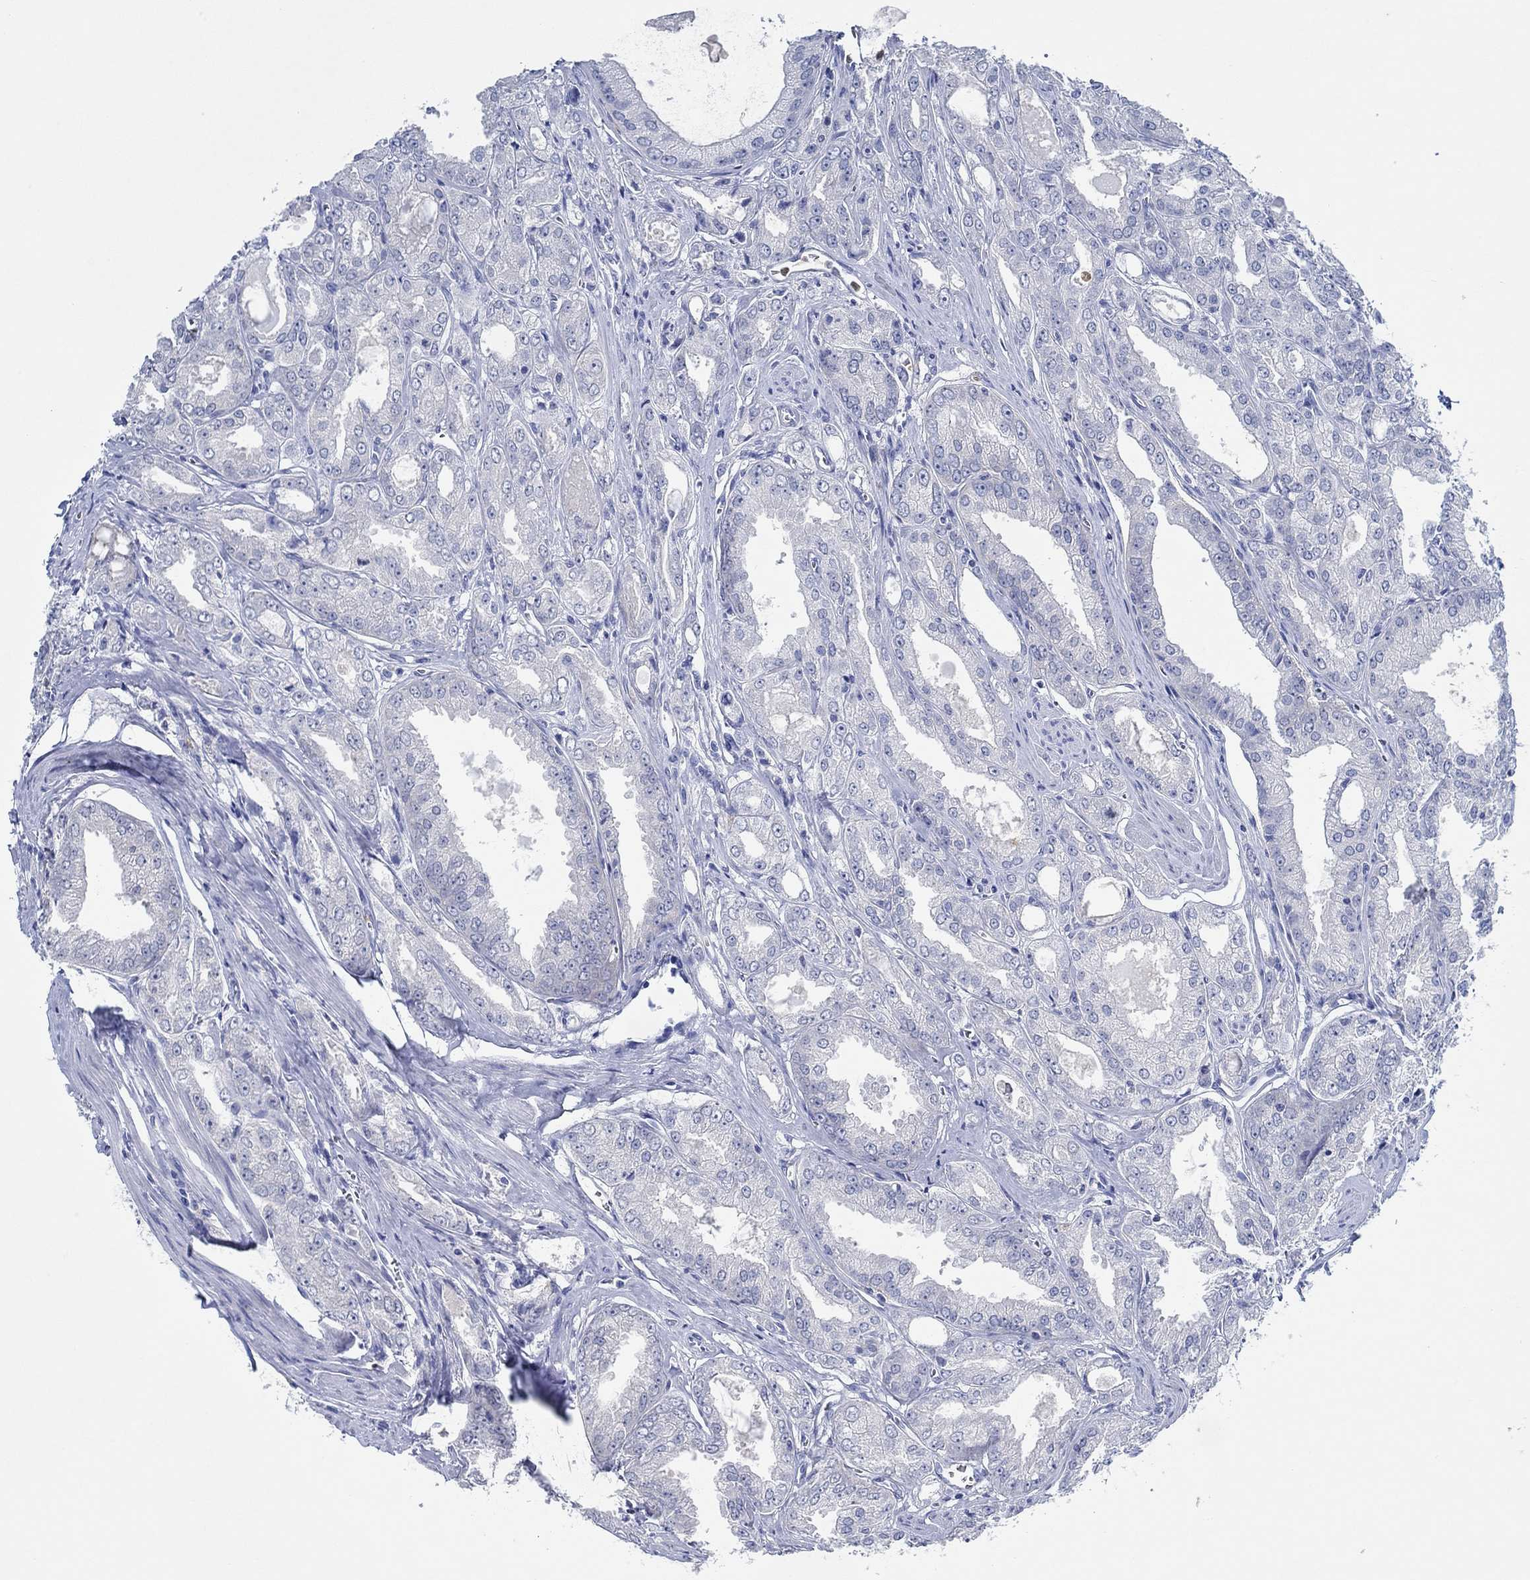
{"staining": {"intensity": "negative", "quantity": "none", "location": "none"}, "tissue": "prostate cancer", "cell_type": "Tumor cells", "image_type": "cancer", "snomed": [{"axis": "morphology", "description": "Adenocarcinoma, NOS"}, {"axis": "morphology", "description": "Adenocarcinoma, High grade"}, {"axis": "topography", "description": "Prostate"}], "caption": "Image shows no significant protein expression in tumor cells of adenocarcinoma (high-grade) (prostate). (IHC, brightfield microscopy, high magnification).", "gene": "ZNF671", "patient": {"sex": "male", "age": 70}}